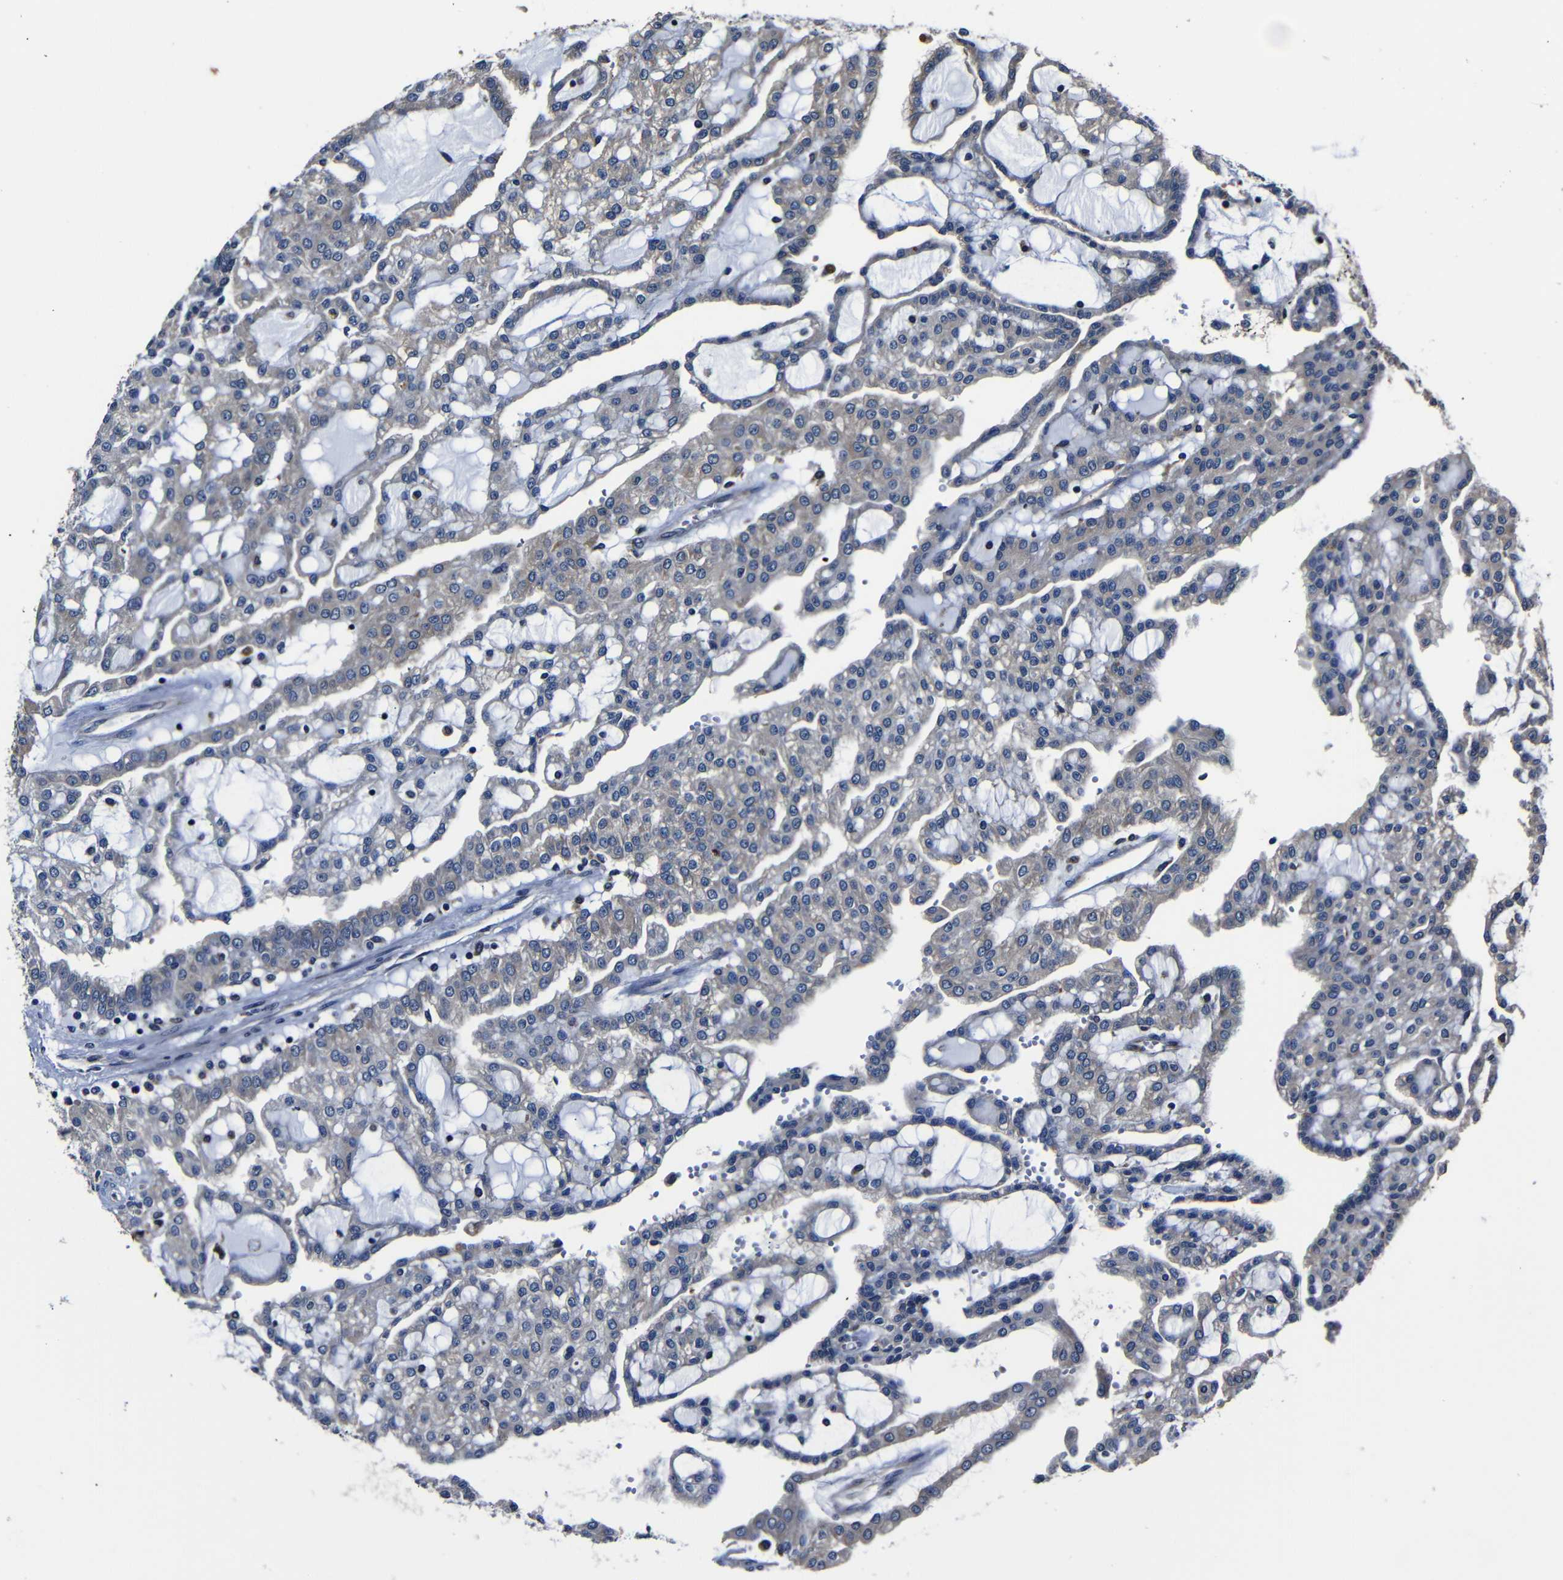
{"staining": {"intensity": "weak", "quantity": "<25%", "location": "cytoplasmic/membranous"}, "tissue": "renal cancer", "cell_type": "Tumor cells", "image_type": "cancer", "snomed": [{"axis": "morphology", "description": "Adenocarcinoma, NOS"}, {"axis": "topography", "description": "Kidney"}], "caption": "IHC of human renal adenocarcinoma reveals no expression in tumor cells. The staining was performed using DAB to visualize the protein expression in brown, while the nuclei were stained in blue with hematoxylin (Magnification: 20x).", "gene": "SCN9A", "patient": {"sex": "male", "age": 63}}